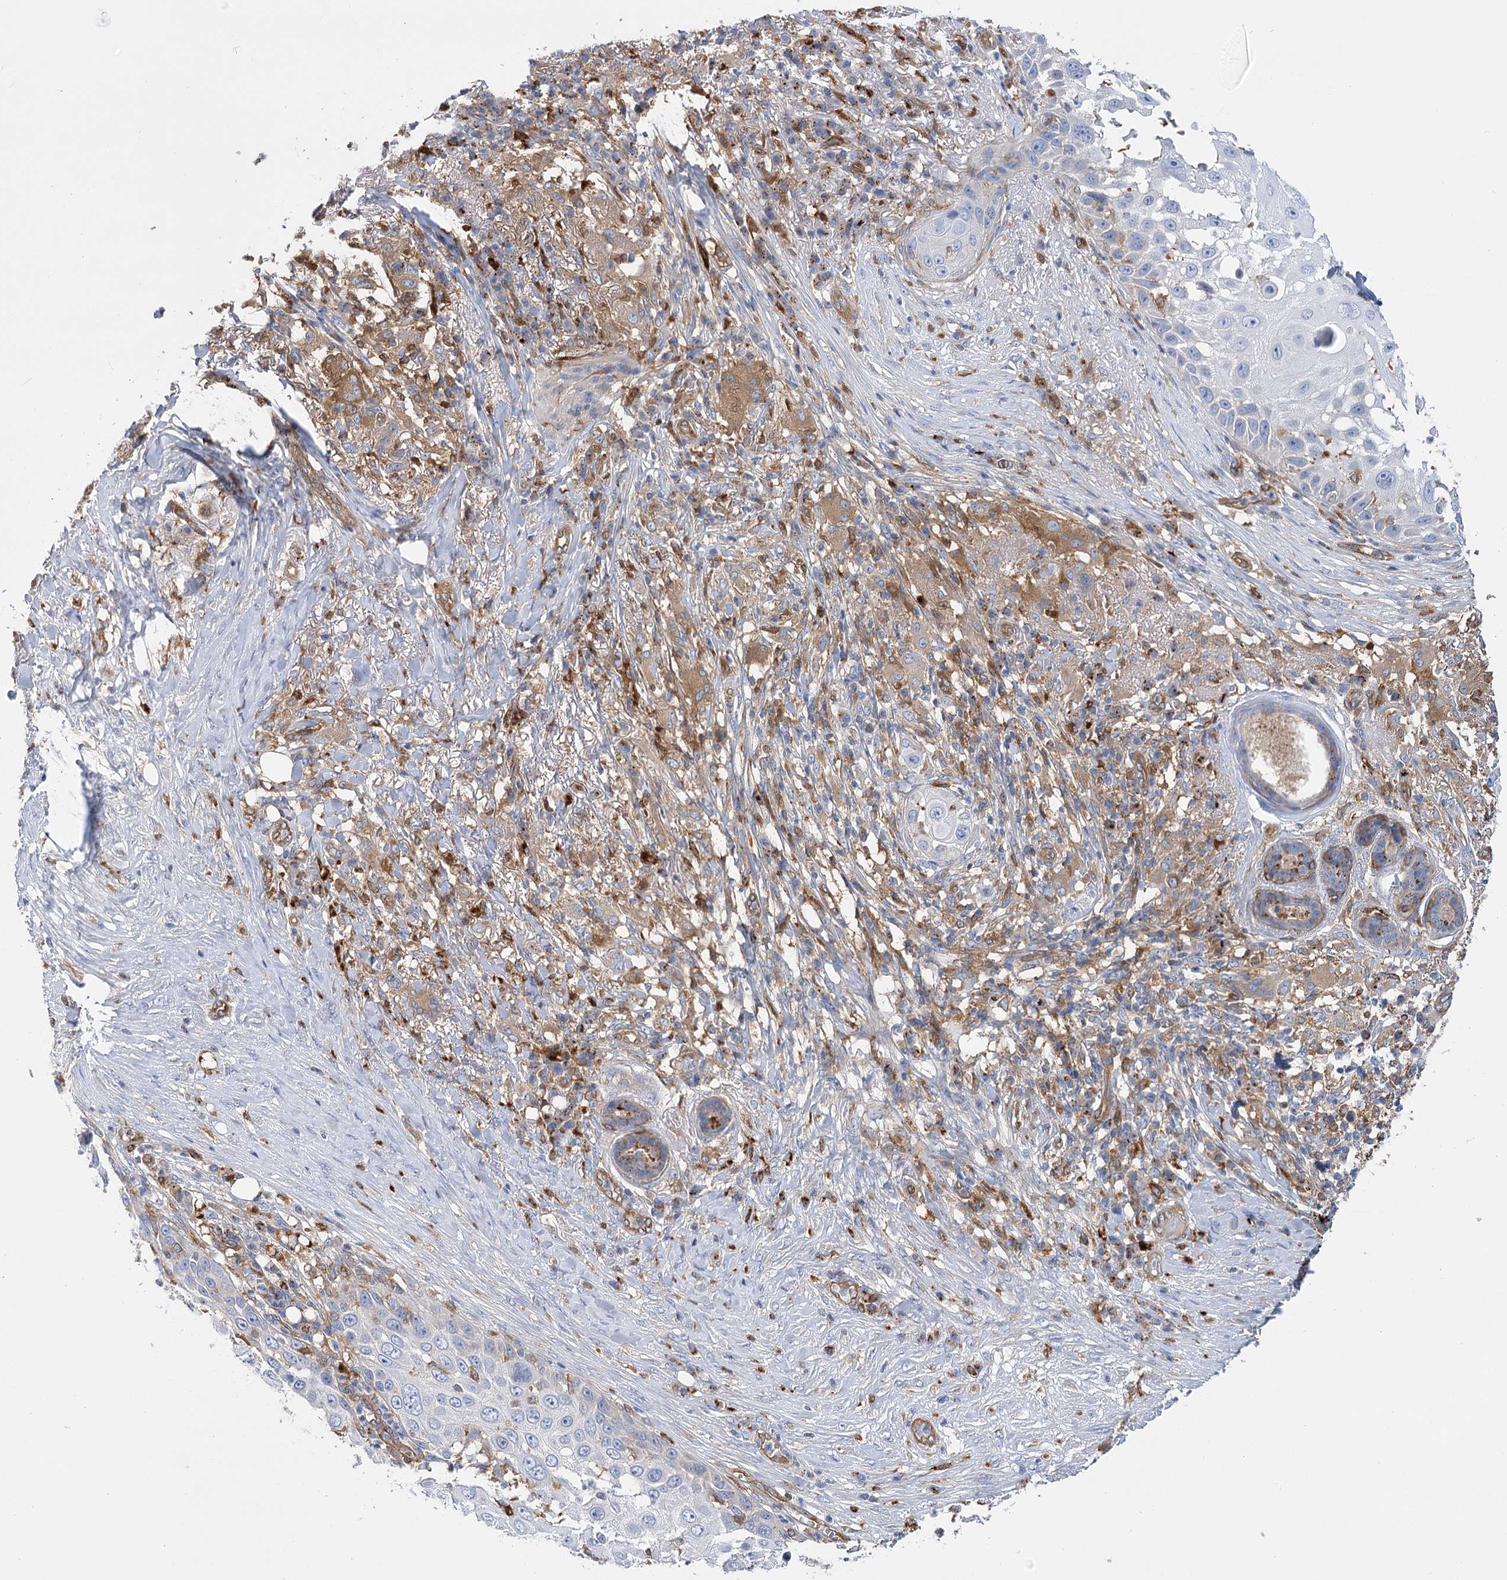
{"staining": {"intensity": "negative", "quantity": "none", "location": "none"}, "tissue": "skin cancer", "cell_type": "Tumor cells", "image_type": "cancer", "snomed": [{"axis": "morphology", "description": "Squamous cell carcinoma, NOS"}, {"axis": "topography", "description": "Skin"}], "caption": "Immunohistochemistry (IHC) image of human skin cancer (squamous cell carcinoma) stained for a protein (brown), which displays no staining in tumor cells. (DAB (3,3'-diaminobenzidine) immunohistochemistry with hematoxylin counter stain).", "gene": "GUSB", "patient": {"sex": "female", "age": 44}}